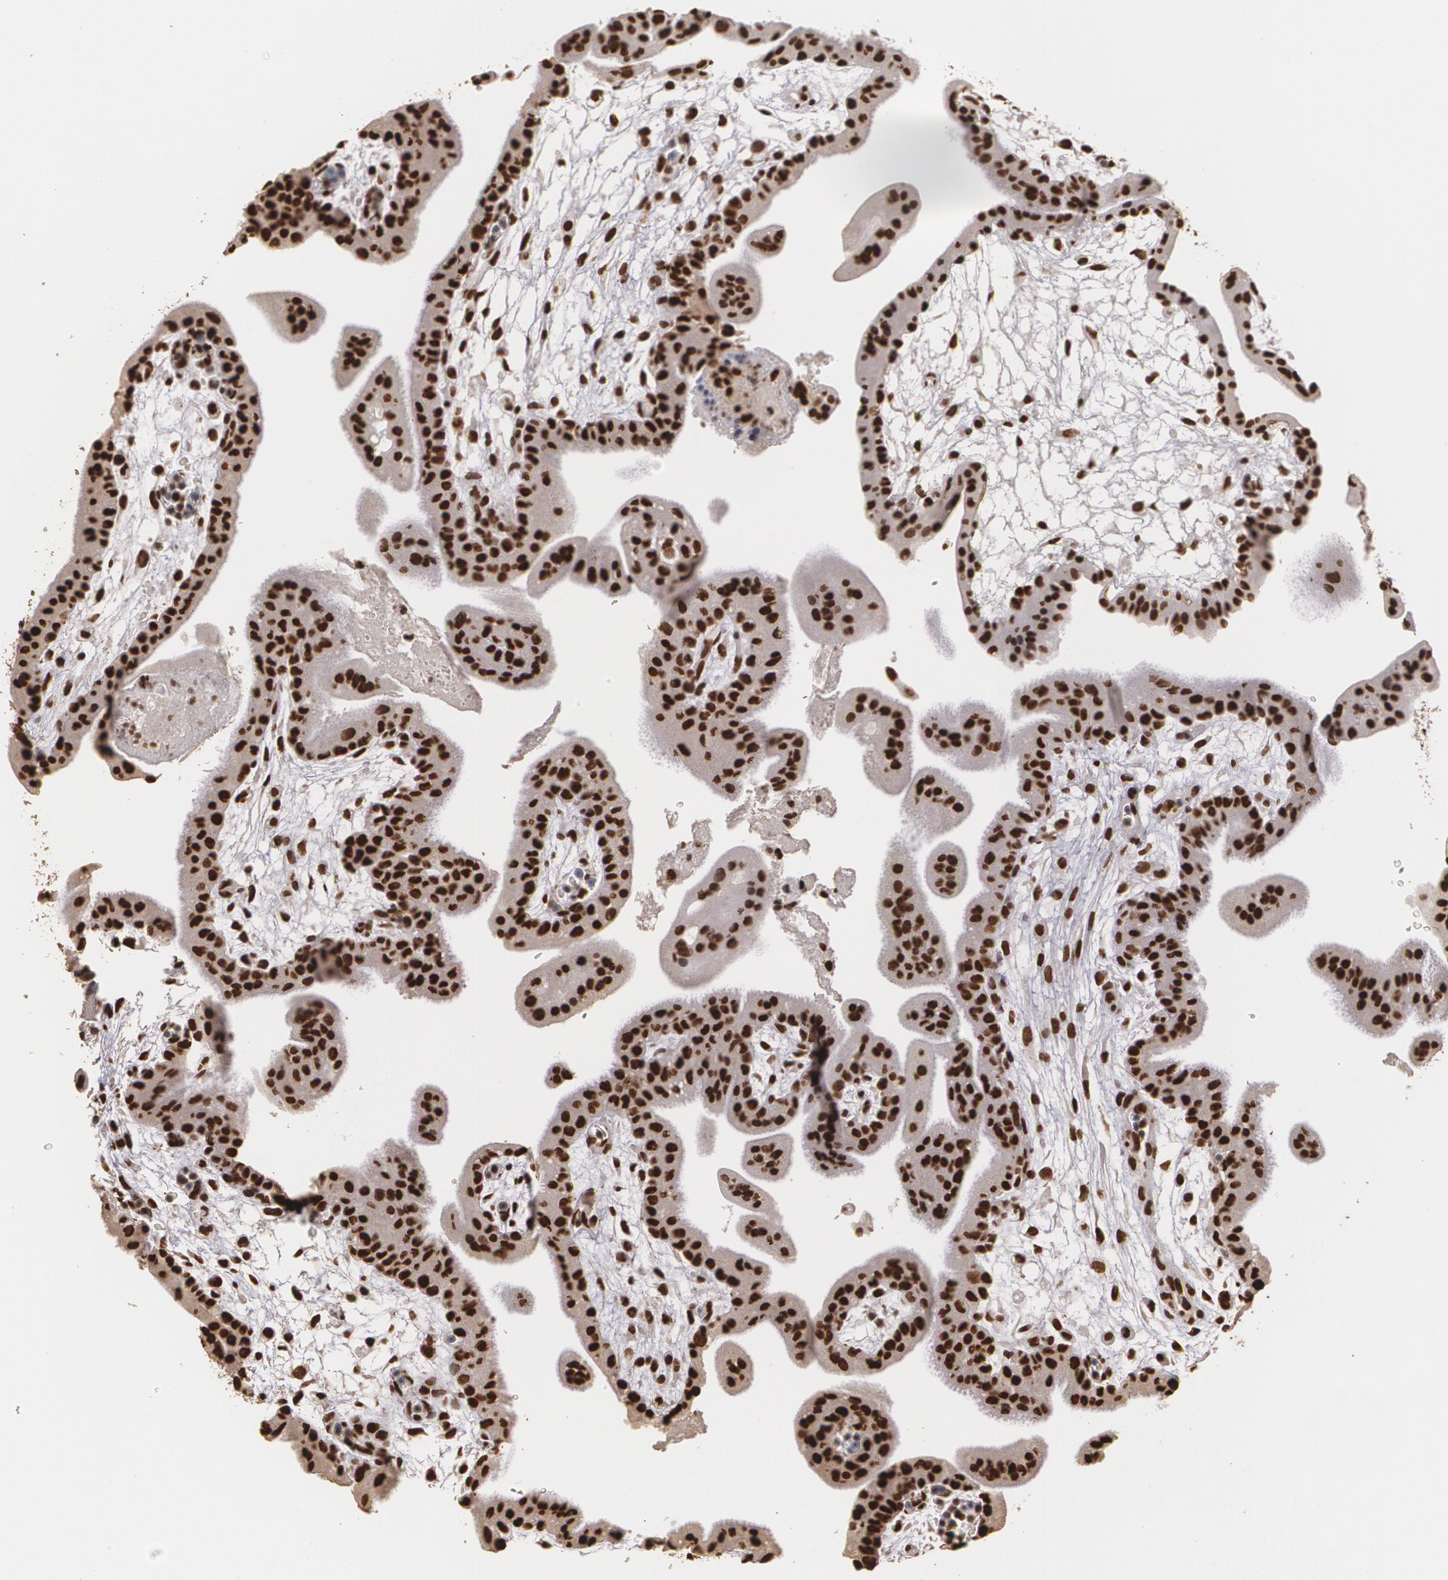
{"staining": {"intensity": "strong", "quantity": ">75%", "location": "nuclear"}, "tissue": "placenta", "cell_type": "Decidual cells", "image_type": "normal", "snomed": [{"axis": "morphology", "description": "Normal tissue, NOS"}, {"axis": "topography", "description": "Placenta"}], "caption": "Immunohistochemical staining of unremarkable human placenta reveals >75% levels of strong nuclear protein positivity in approximately >75% of decidual cells. Using DAB (brown) and hematoxylin (blue) stains, captured at high magnification using brightfield microscopy.", "gene": "RCOR1", "patient": {"sex": "female", "age": 35}}